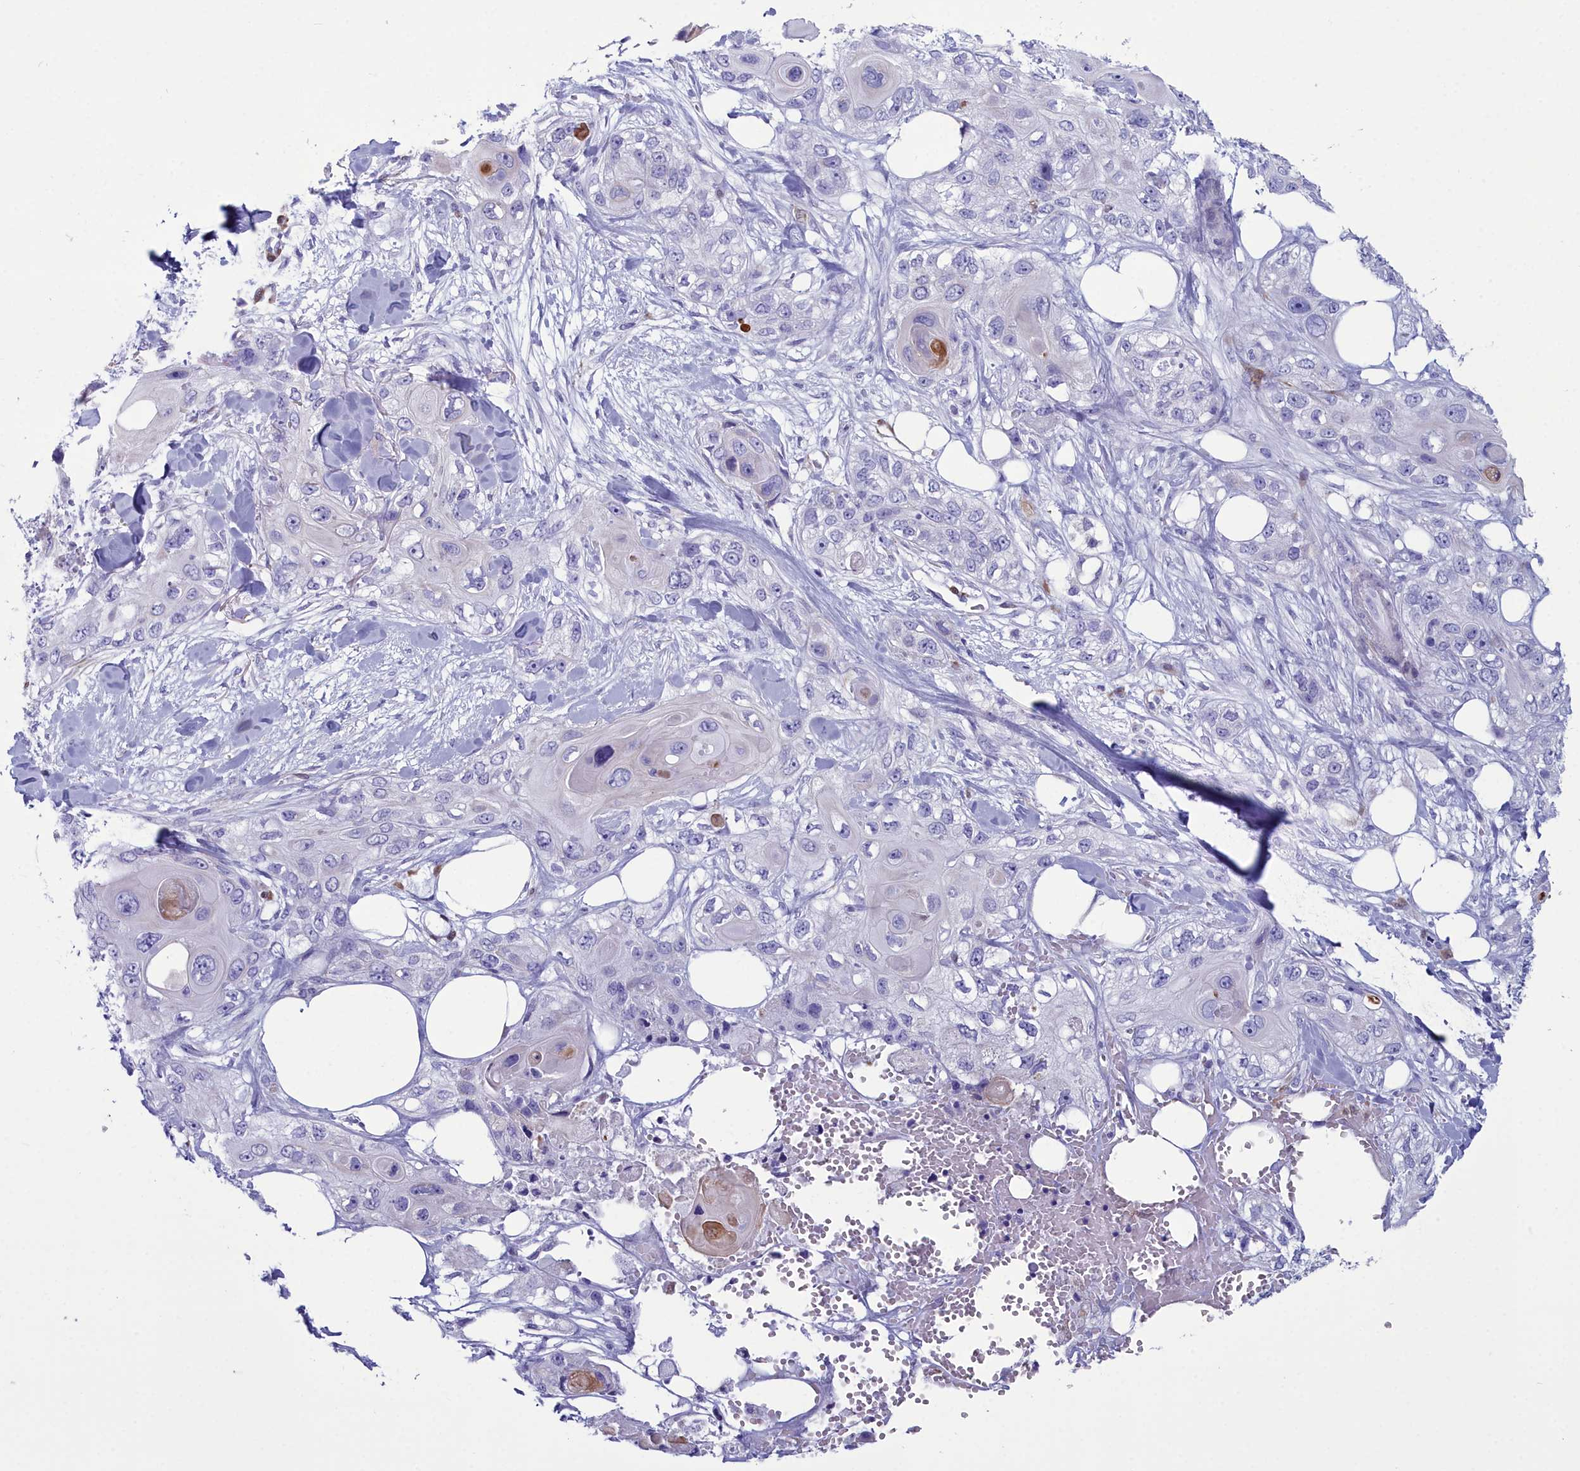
{"staining": {"intensity": "negative", "quantity": "none", "location": "none"}, "tissue": "skin cancer", "cell_type": "Tumor cells", "image_type": "cancer", "snomed": [{"axis": "morphology", "description": "Normal tissue, NOS"}, {"axis": "morphology", "description": "Squamous cell carcinoma, NOS"}, {"axis": "topography", "description": "Skin"}], "caption": "An image of human skin cancer (squamous cell carcinoma) is negative for staining in tumor cells.", "gene": "PPP1R14A", "patient": {"sex": "male", "age": 72}}